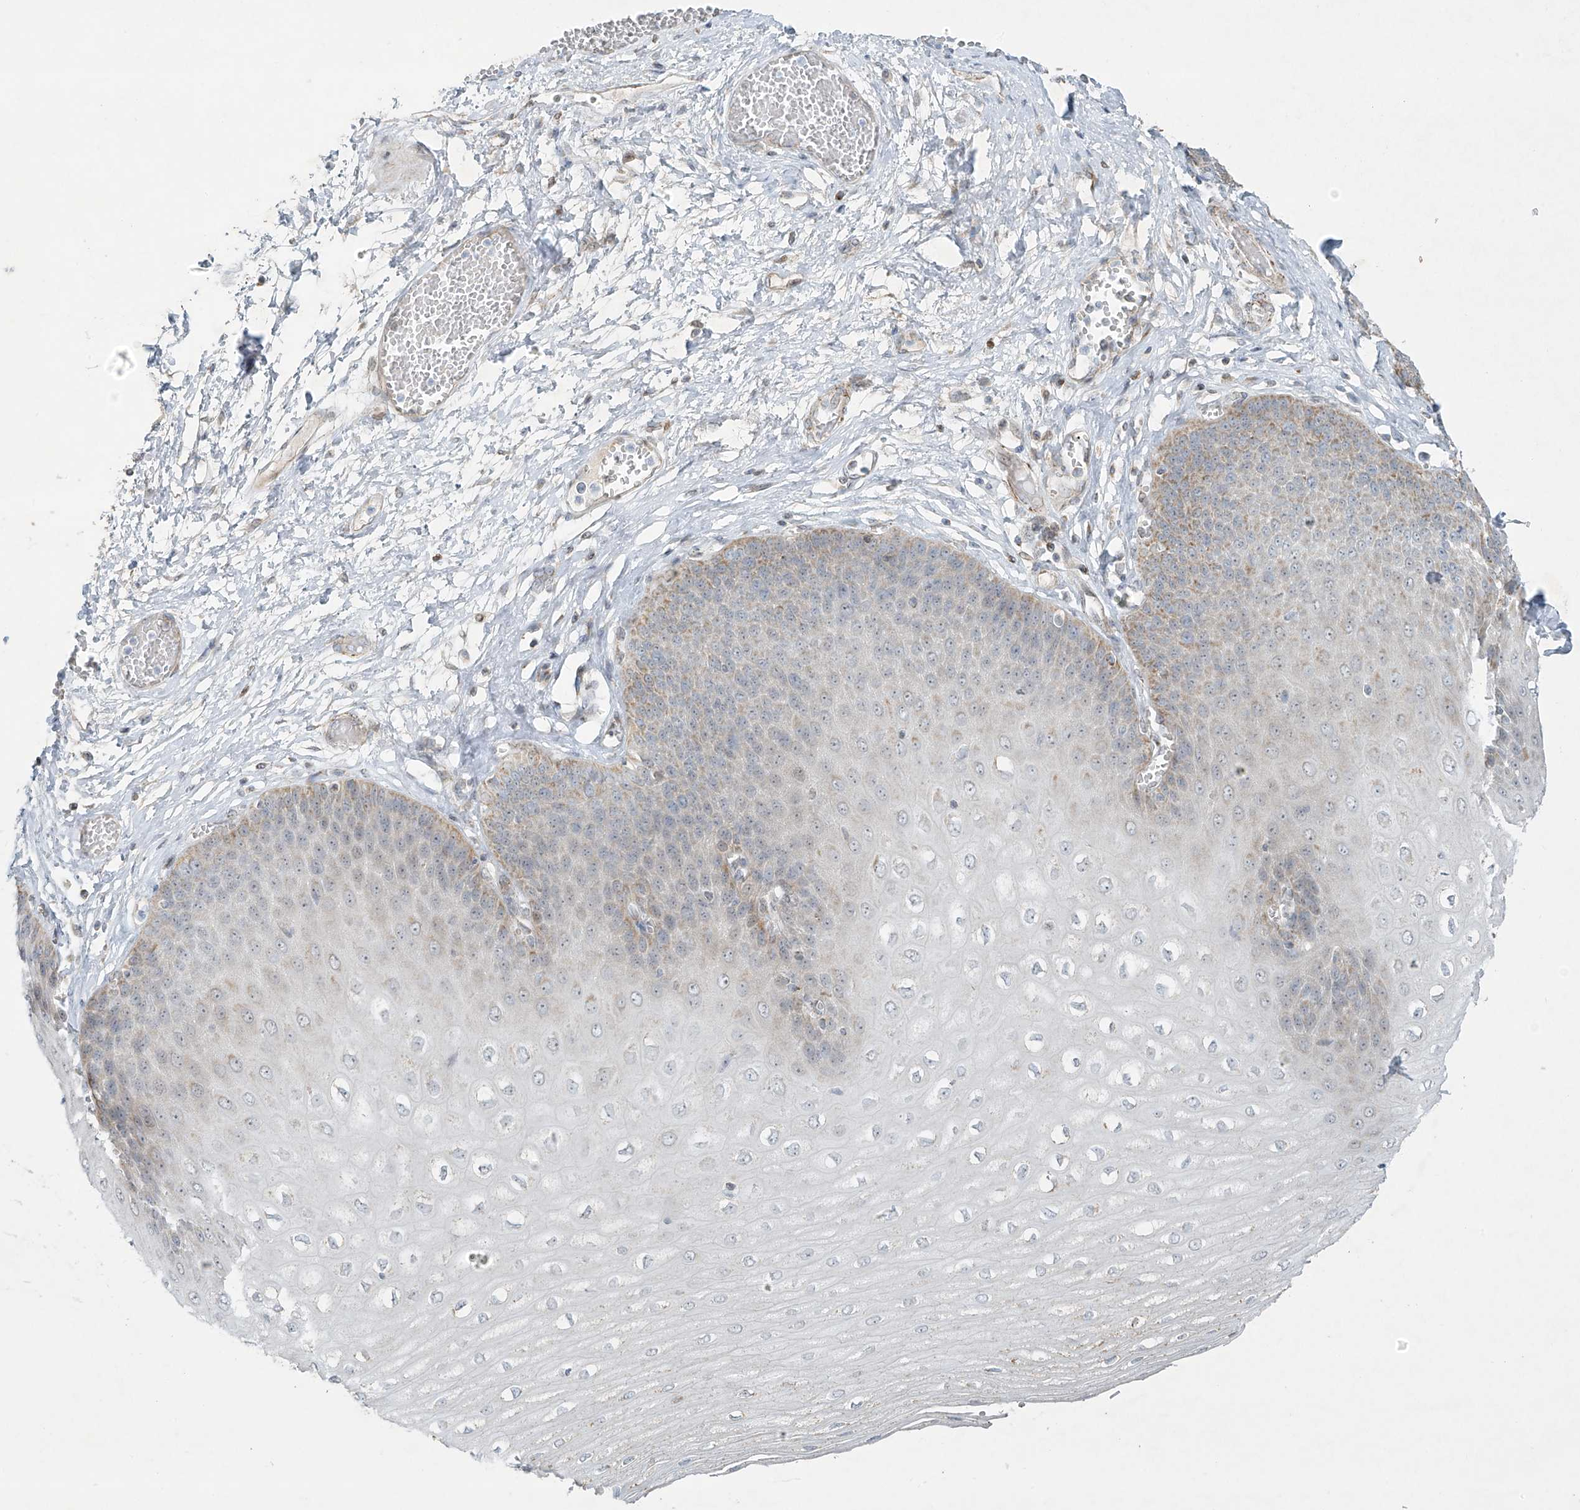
{"staining": {"intensity": "moderate", "quantity": "25%-75%", "location": "cytoplasmic/membranous"}, "tissue": "esophagus", "cell_type": "Squamous epithelial cells", "image_type": "normal", "snomed": [{"axis": "morphology", "description": "Normal tissue, NOS"}, {"axis": "topography", "description": "Esophagus"}], "caption": "High-magnification brightfield microscopy of normal esophagus stained with DAB (brown) and counterstained with hematoxylin (blue). squamous epithelial cells exhibit moderate cytoplasmic/membranous staining is appreciated in approximately25%-75% of cells.", "gene": "SMDT1", "patient": {"sex": "male", "age": 60}}